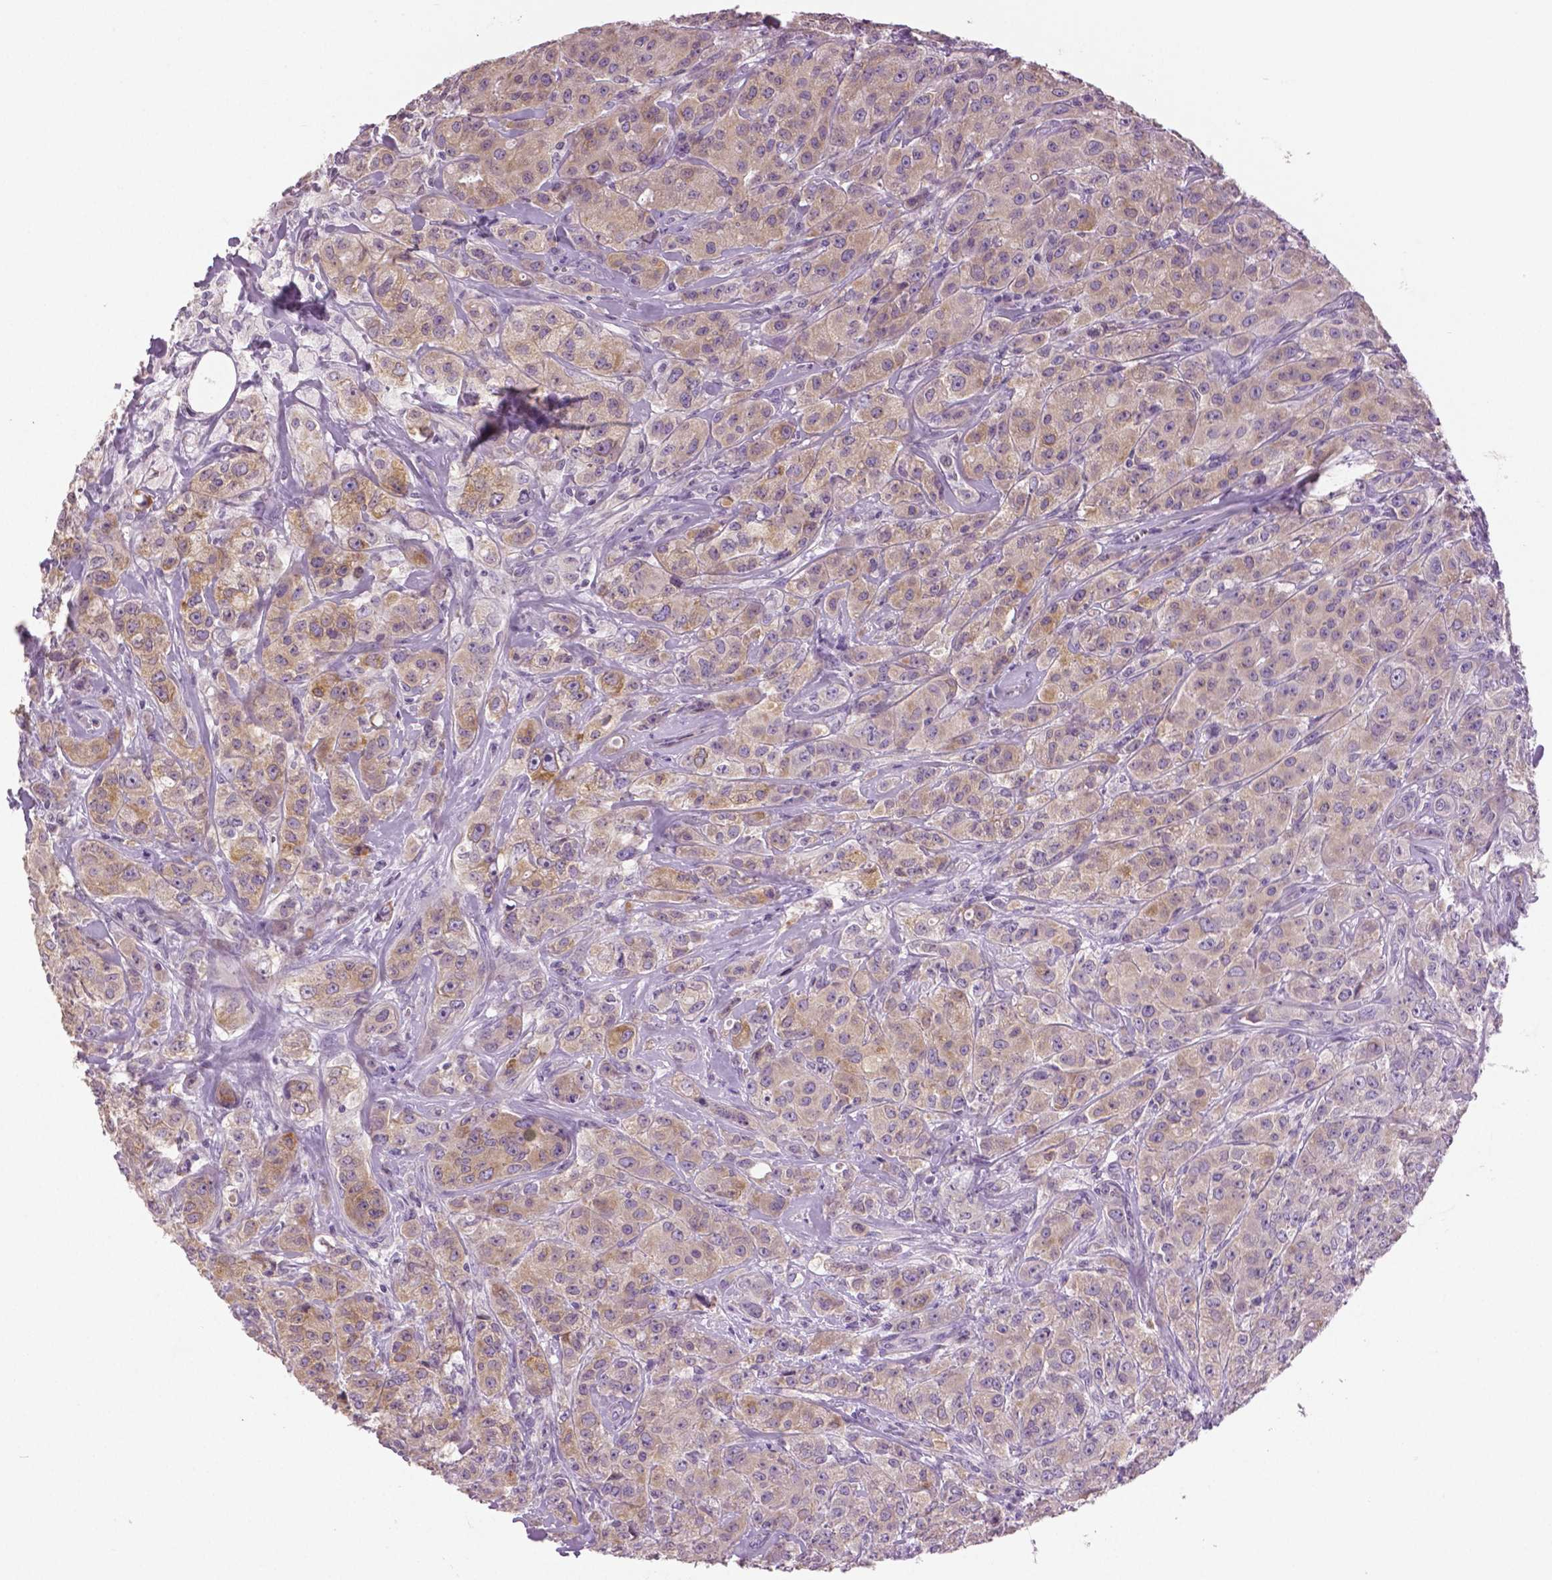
{"staining": {"intensity": "weak", "quantity": "25%-75%", "location": "cytoplasmic/membranous"}, "tissue": "breast cancer", "cell_type": "Tumor cells", "image_type": "cancer", "snomed": [{"axis": "morphology", "description": "Duct carcinoma"}, {"axis": "topography", "description": "Breast"}], "caption": "A high-resolution micrograph shows immunohistochemistry staining of breast cancer, which reveals weak cytoplasmic/membranous positivity in about 25%-75% of tumor cells. (DAB = brown stain, brightfield microscopy at high magnification).", "gene": "DNAH12", "patient": {"sex": "female", "age": 43}}